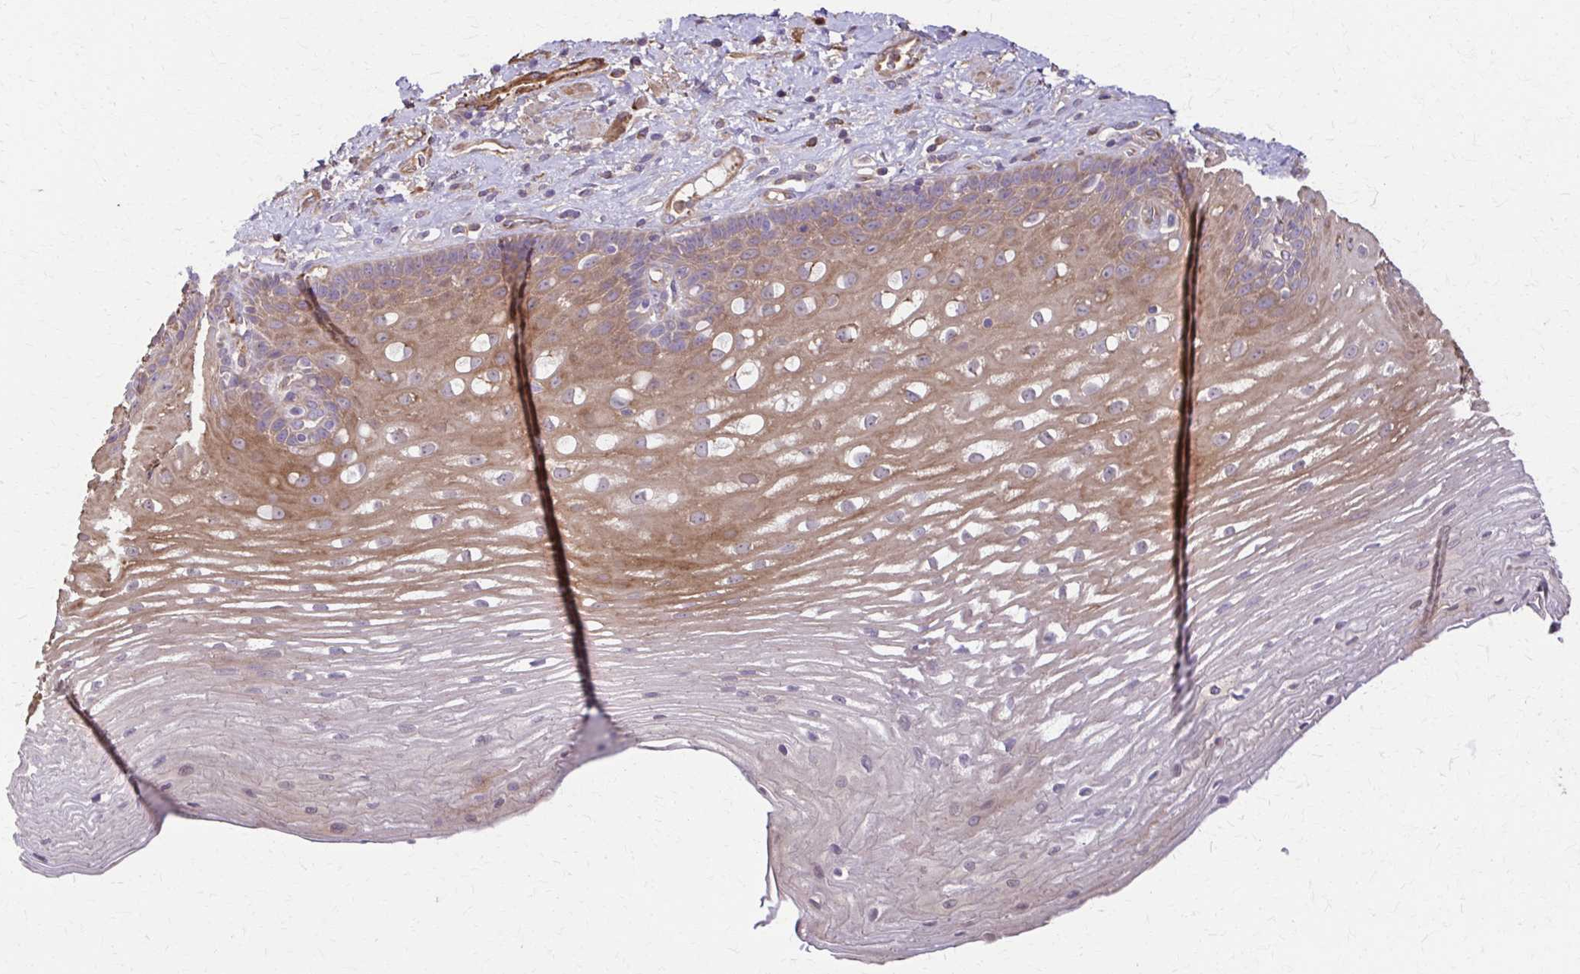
{"staining": {"intensity": "moderate", "quantity": "25%-75%", "location": "cytoplasmic/membranous"}, "tissue": "esophagus", "cell_type": "Squamous epithelial cells", "image_type": "normal", "snomed": [{"axis": "morphology", "description": "Normal tissue, NOS"}, {"axis": "topography", "description": "Esophagus"}], "caption": "Moderate cytoplasmic/membranous protein positivity is appreciated in approximately 25%-75% of squamous epithelial cells in esophagus.", "gene": "DSP", "patient": {"sex": "male", "age": 62}}